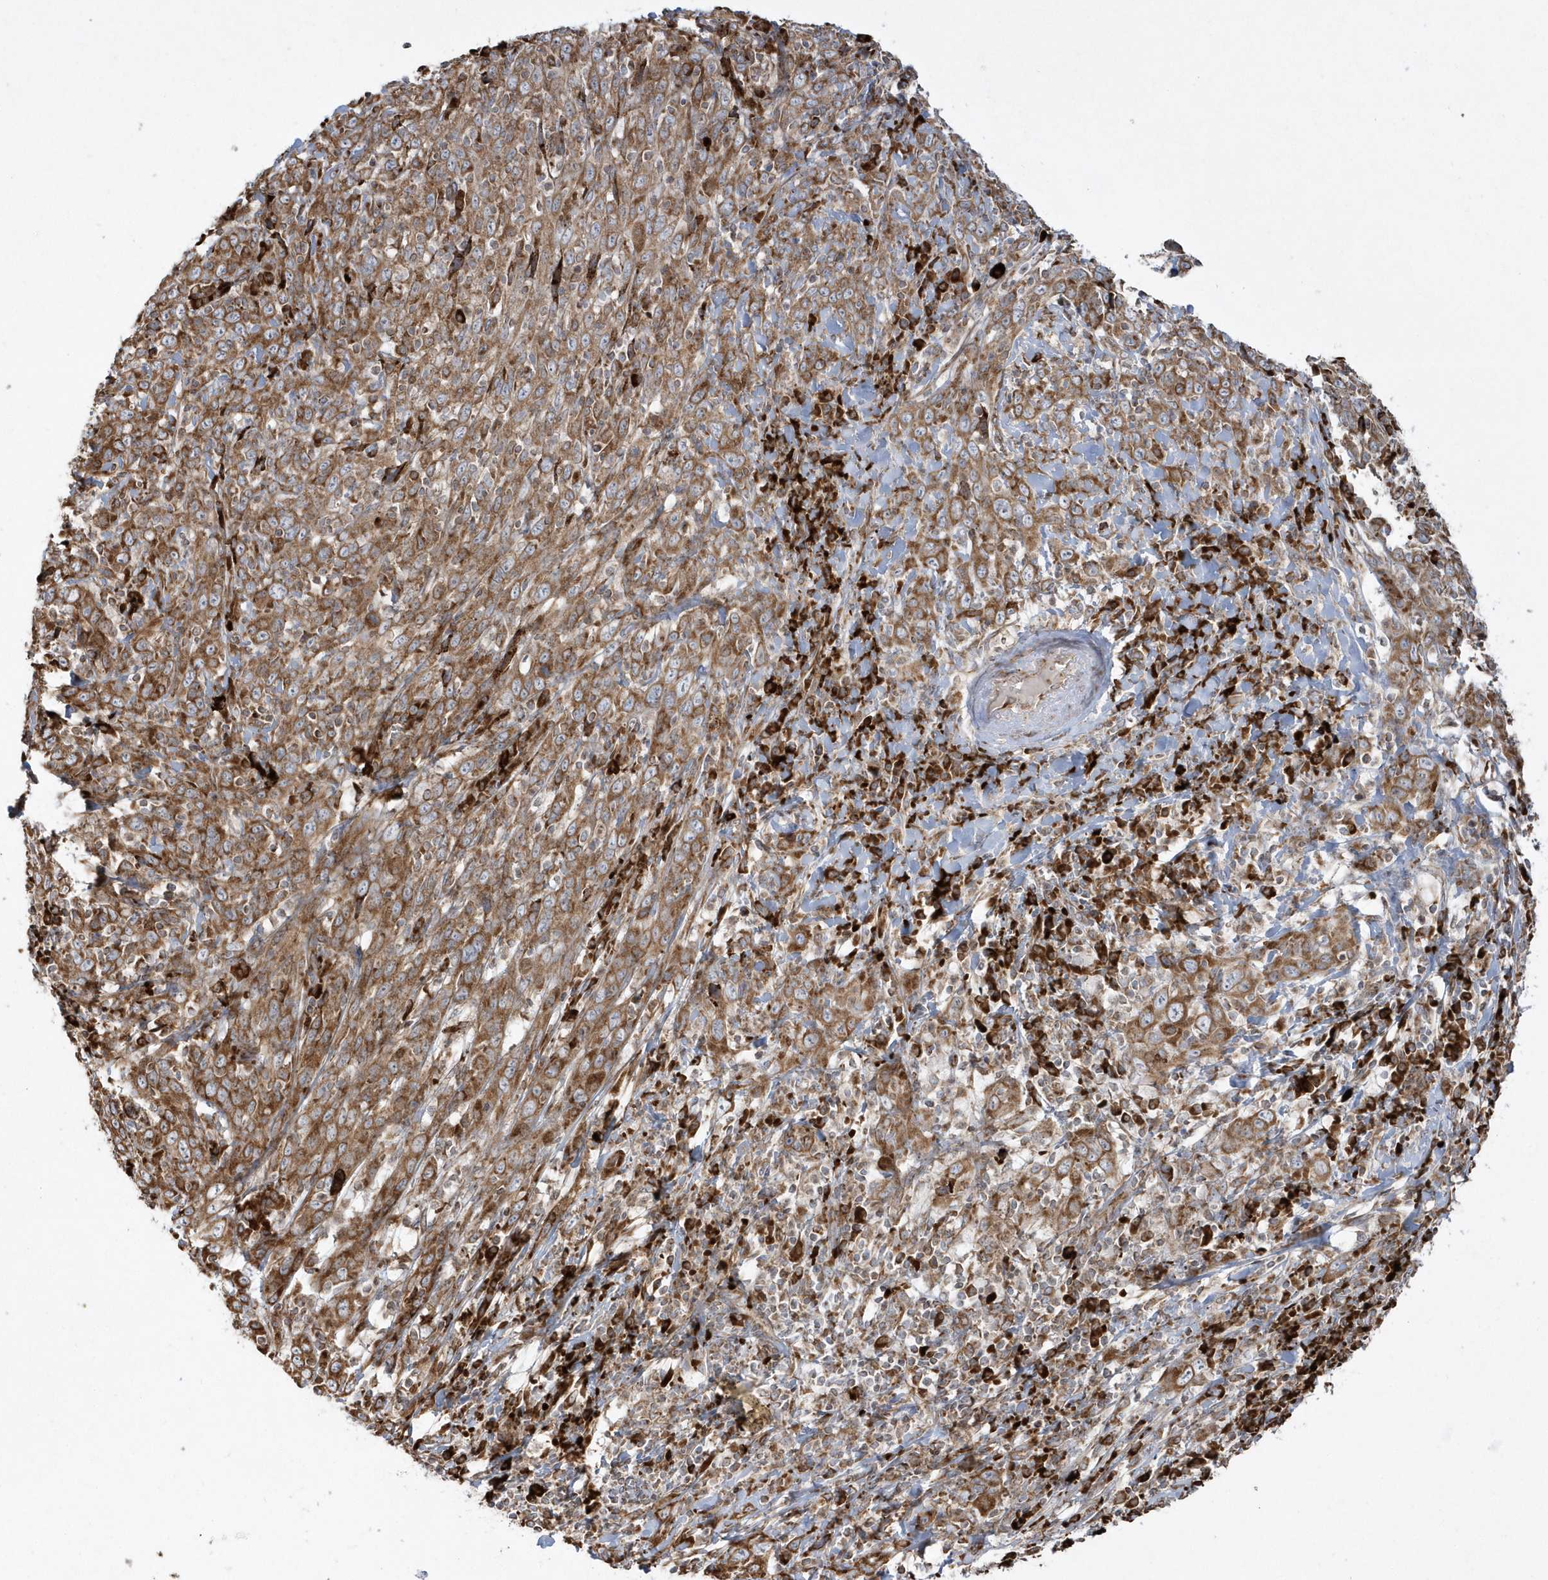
{"staining": {"intensity": "moderate", "quantity": ">75%", "location": "cytoplasmic/membranous"}, "tissue": "cervical cancer", "cell_type": "Tumor cells", "image_type": "cancer", "snomed": [{"axis": "morphology", "description": "Squamous cell carcinoma, NOS"}, {"axis": "topography", "description": "Cervix"}], "caption": "Cervical cancer (squamous cell carcinoma) stained with immunohistochemistry exhibits moderate cytoplasmic/membranous expression in about >75% of tumor cells.", "gene": "SH3BP2", "patient": {"sex": "female", "age": 46}}